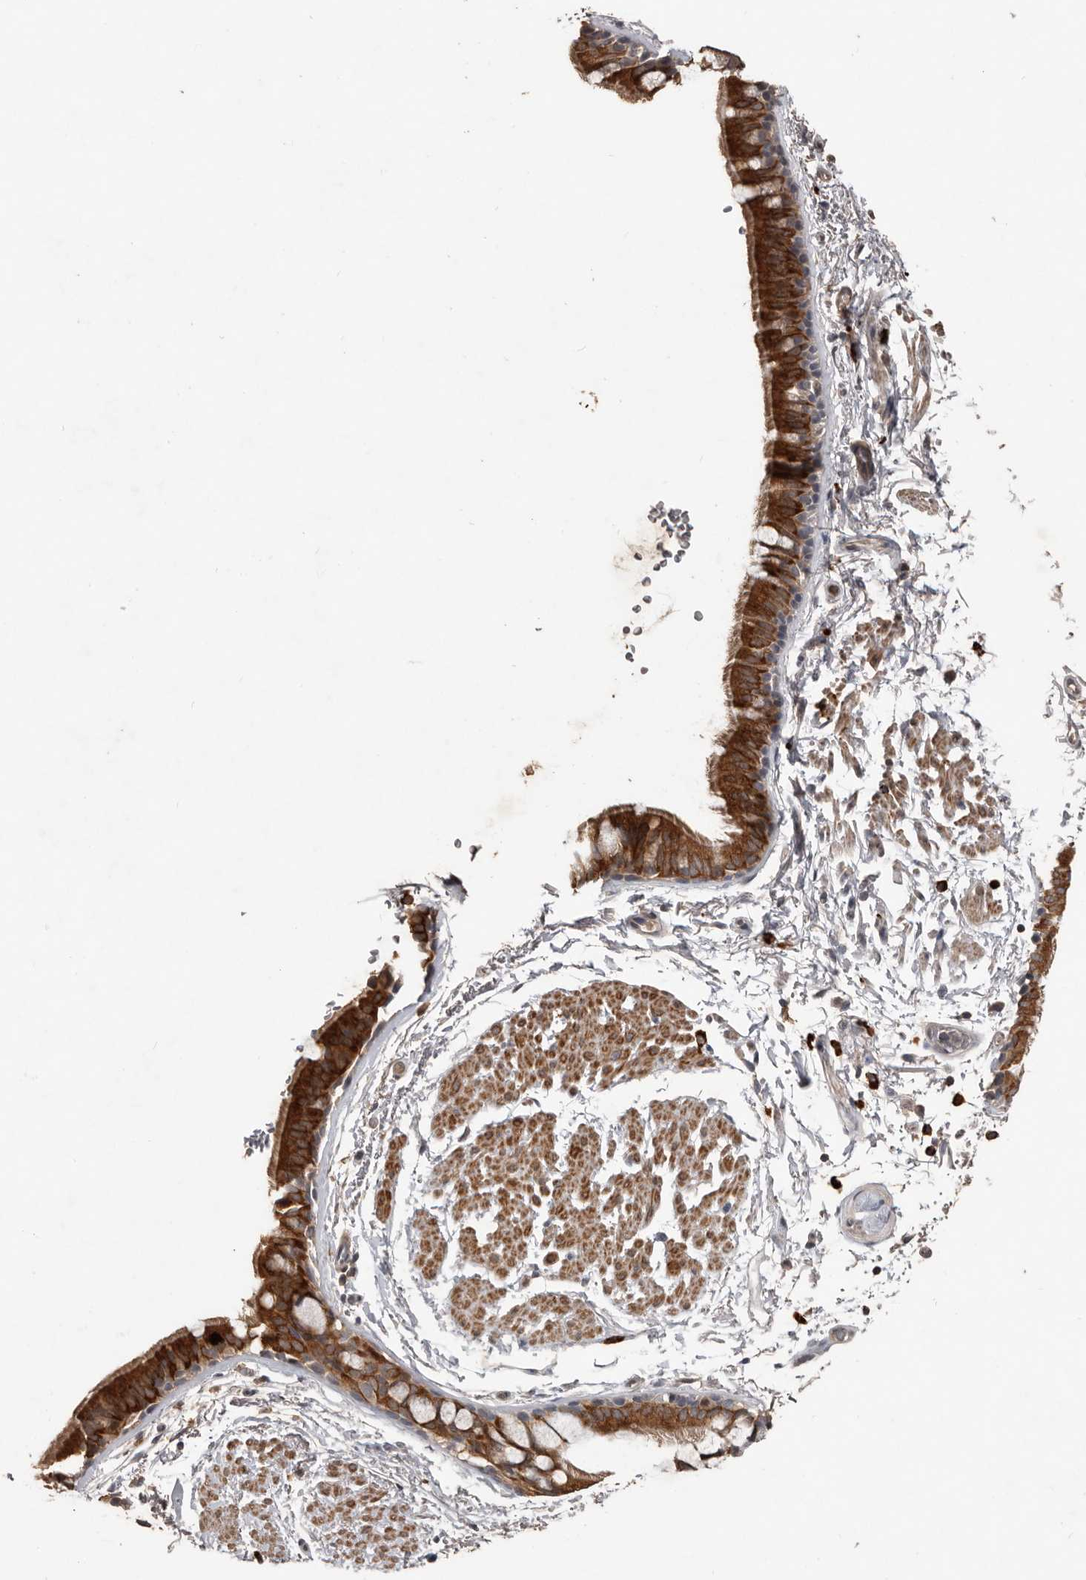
{"staining": {"intensity": "strong", "quantity": "25%-75%", "location": "cytoplasmic/membranous"}, "tissue": "bronchus", "cell_type": "Respiratory epithelial cells", "image_type": "normal", "snomed": [{"axis": "morphology", "description": "Normal tissue, NOS"}, {"axis": "topography", "description": "Lymph node"}, {"axis": "topography", "description": "Bronchus"}], "caption": "Immunohistochemical staining of benign bronchus demonstrates high levels of strong cytoplasmic/membranous positivity in approximately 25%-75% of respiratory epithelial cells.", "gene": "BAMBI", "patient": {"sex": "female", "age": 70}}